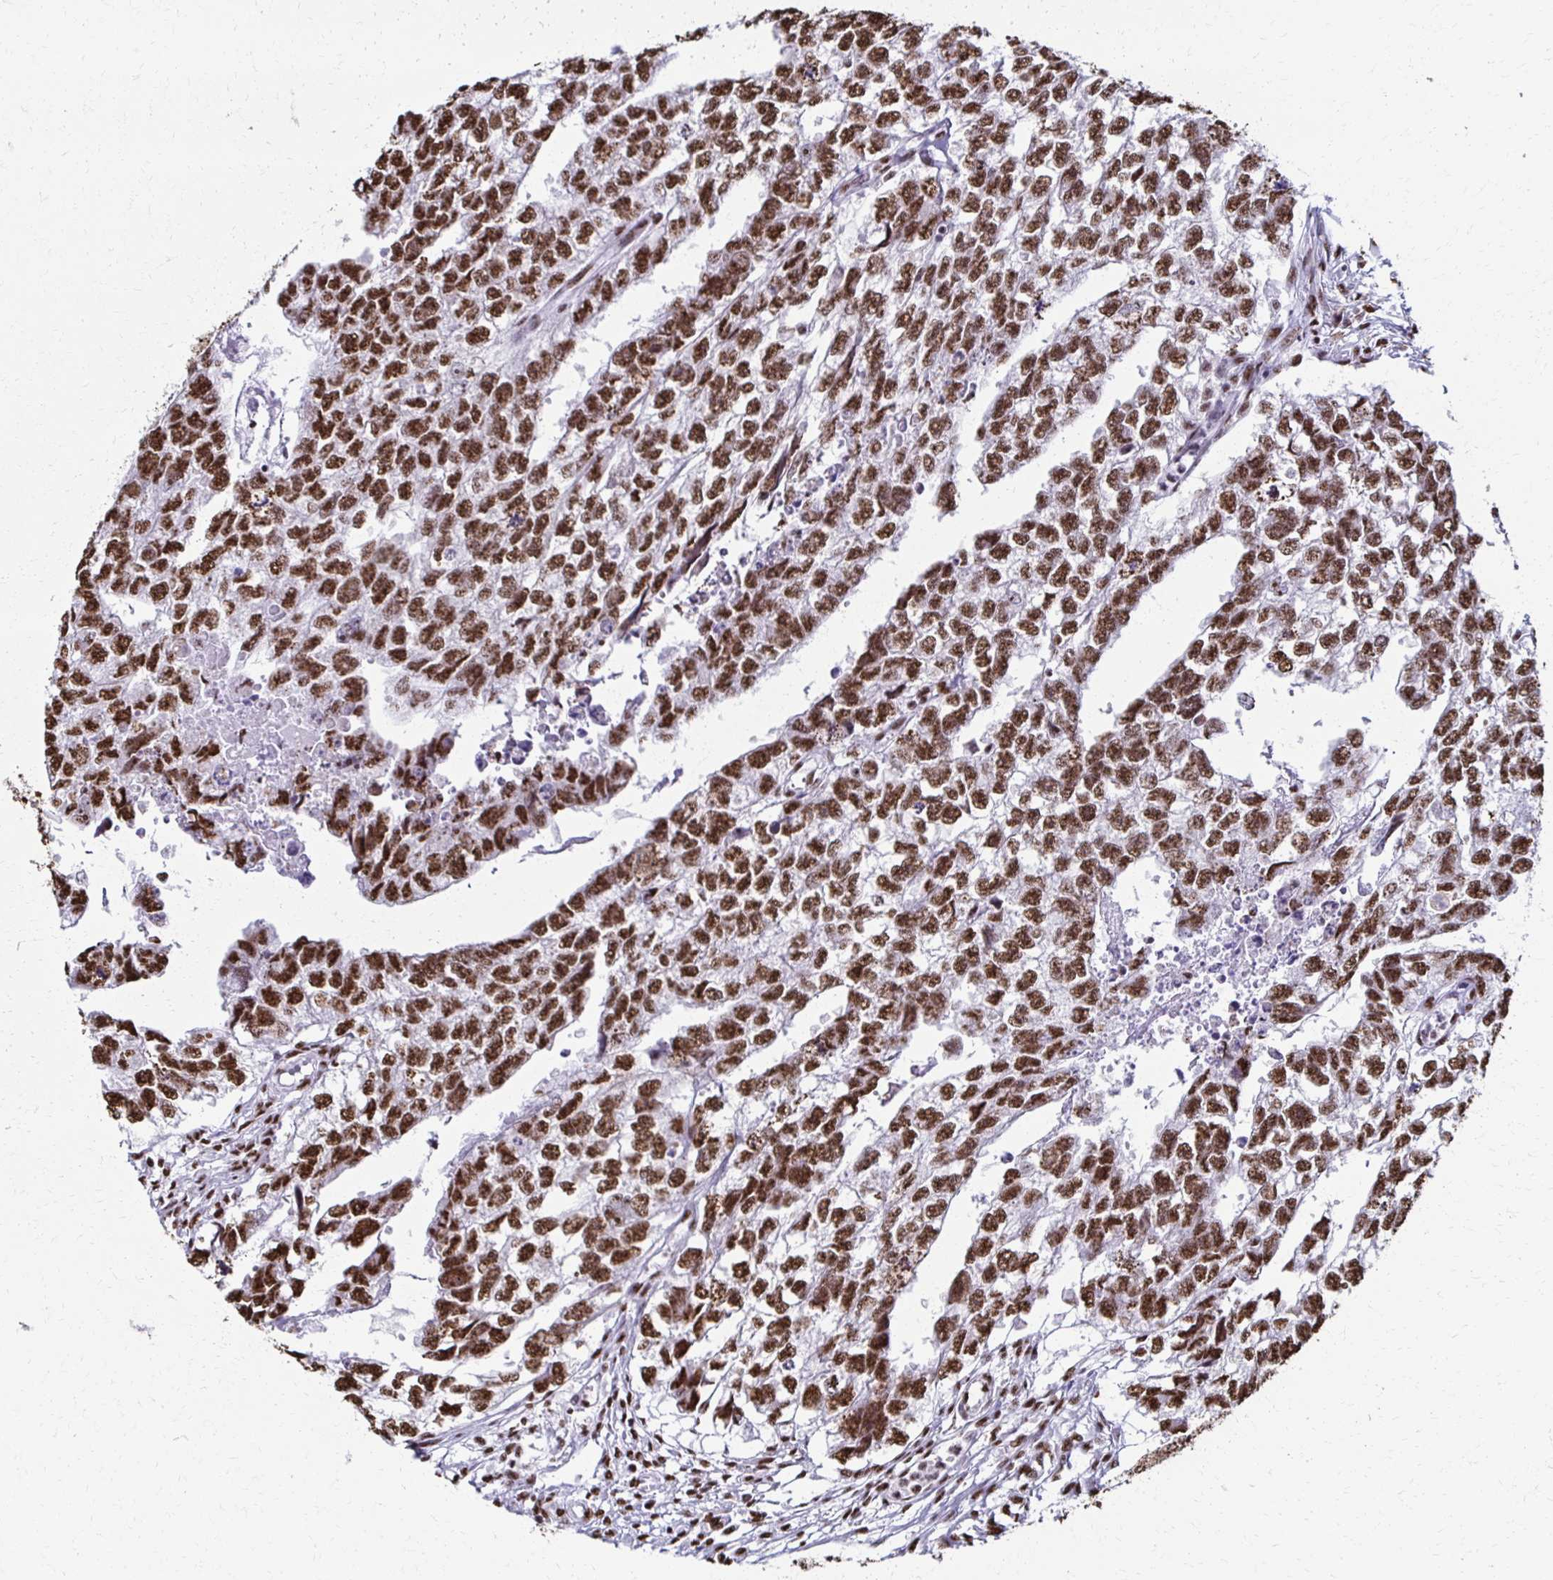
{"staining": {"intensity": "strong", "quantity": ">75%", "location": "nuclear"}, "tissue": "testis cancer", "cell_type": "Tumor cells", "image_type": "cancer", "snomed": [{"axis": "morphology", "description": "Carcinoma, Embryonal, NOS"}, {"axis": "morphology", "description": "Teratoma, malignant, NOS"}, {"axis": "topography", "description": "Testis"}], "caption": "A photomicrograph of embryonal carcinoma (testis) stained for a protein displays strong nuclear brown staining in tumor cells. The protein of interest is stained brown, and the nuclei are stained in blue (DAB IHC with brightfield microscopy, high magnification).", "gene": "NONO", "patient": {"sex": "male", "age": 44}}